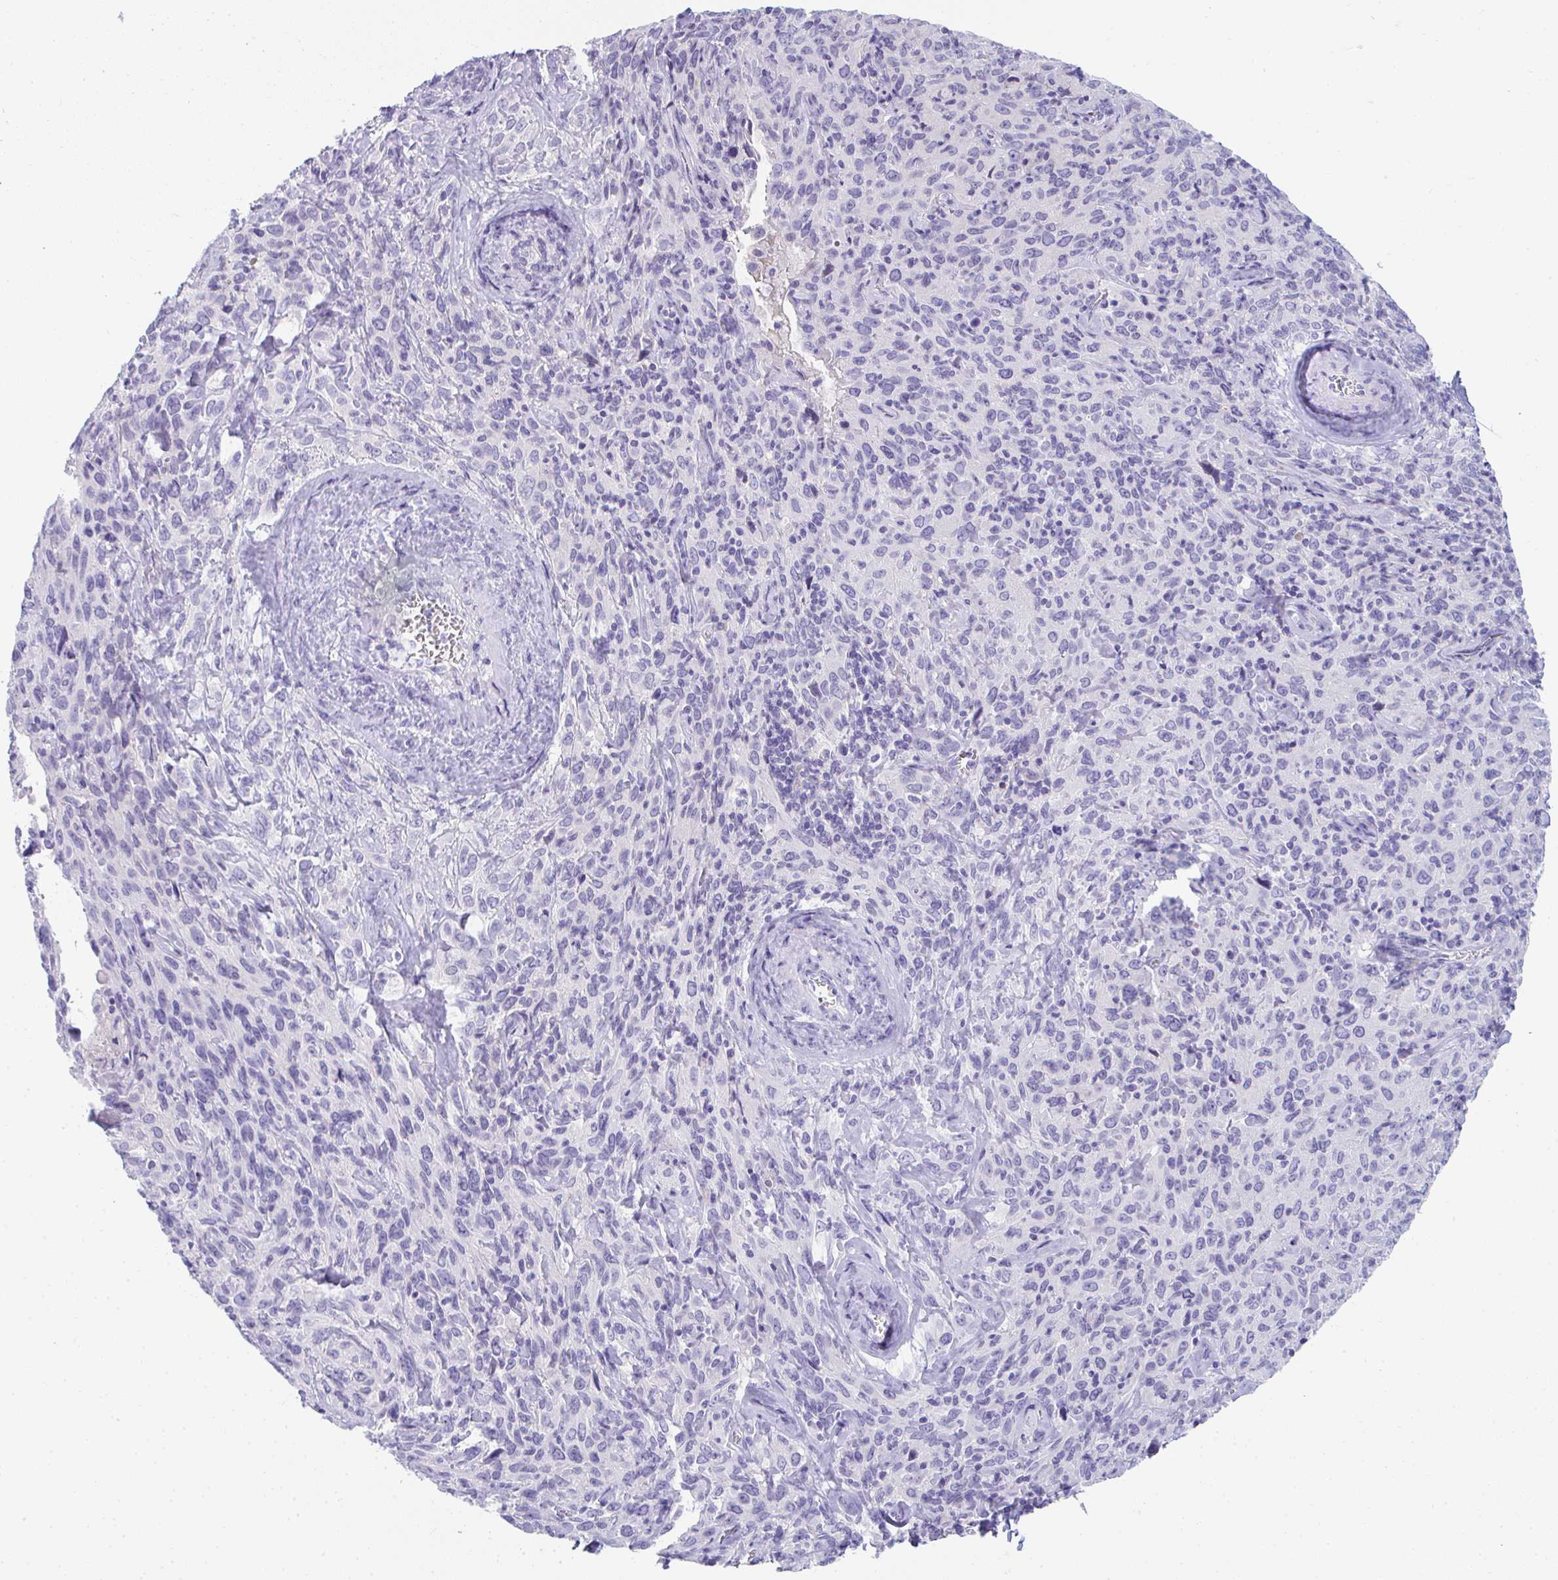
{"staining": {"intensity": "negative", "quantity": "none", "location": "none"}, "tissue": "cervical cancer", "cell_type": "Tumor cells", "image_type": "cancer", "snomed": [{"axis": "morphology", "description": "Normal tissue, NOS"}, {"axis": "morphology", "description": "Squamous cell carcinoma, NOS"}, {"axis": "topography", "description": "Cervix"}], "caption": "Immunohistochemistry image of neoplastic tissue: cervical cancer stained with DAB shows no significant protein positivity in tumor cells. Nuclei are stained in blue.", "gene": "TTC30B", "patient": {"sex": "female", "age": 51}}